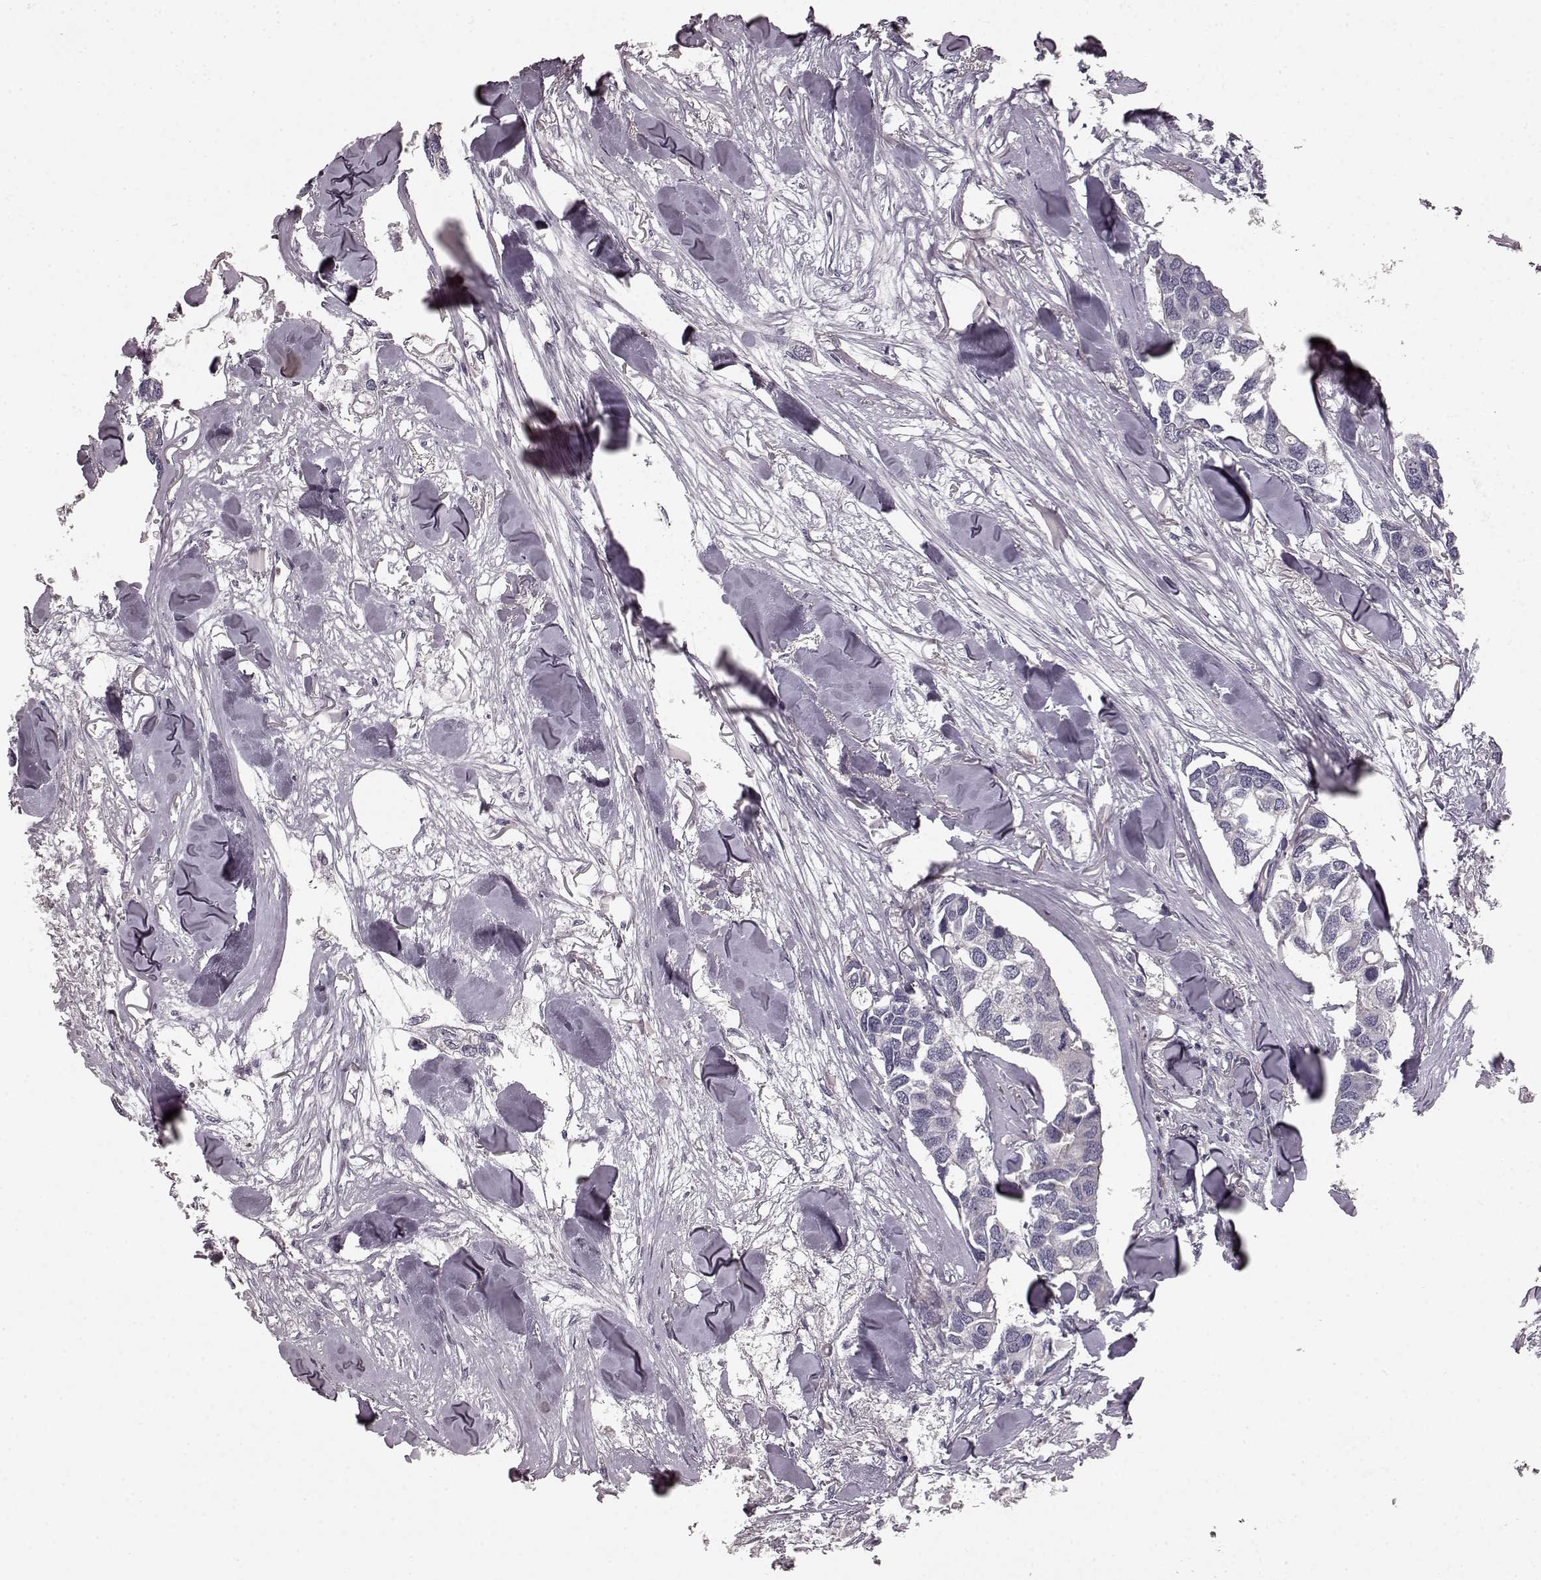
{"staining": {"intensity": "negative", "quantity": "none", "location": "none"}, "tissue": "breast cancer", "cell_type": "Tumor cells", "image_type": "cancer", "snomed": [{"axis": "morphology", "description": "Duct carcinoma"}, {"axis": "topography", "description": "Breast"}], "caption": "Immunohistochemical staining of human breast intraductal carcinoma reveals no significant positivity in tumor cells.", "gene": "SLC22A18", "patient": {"sex": "female", "age": 83}}